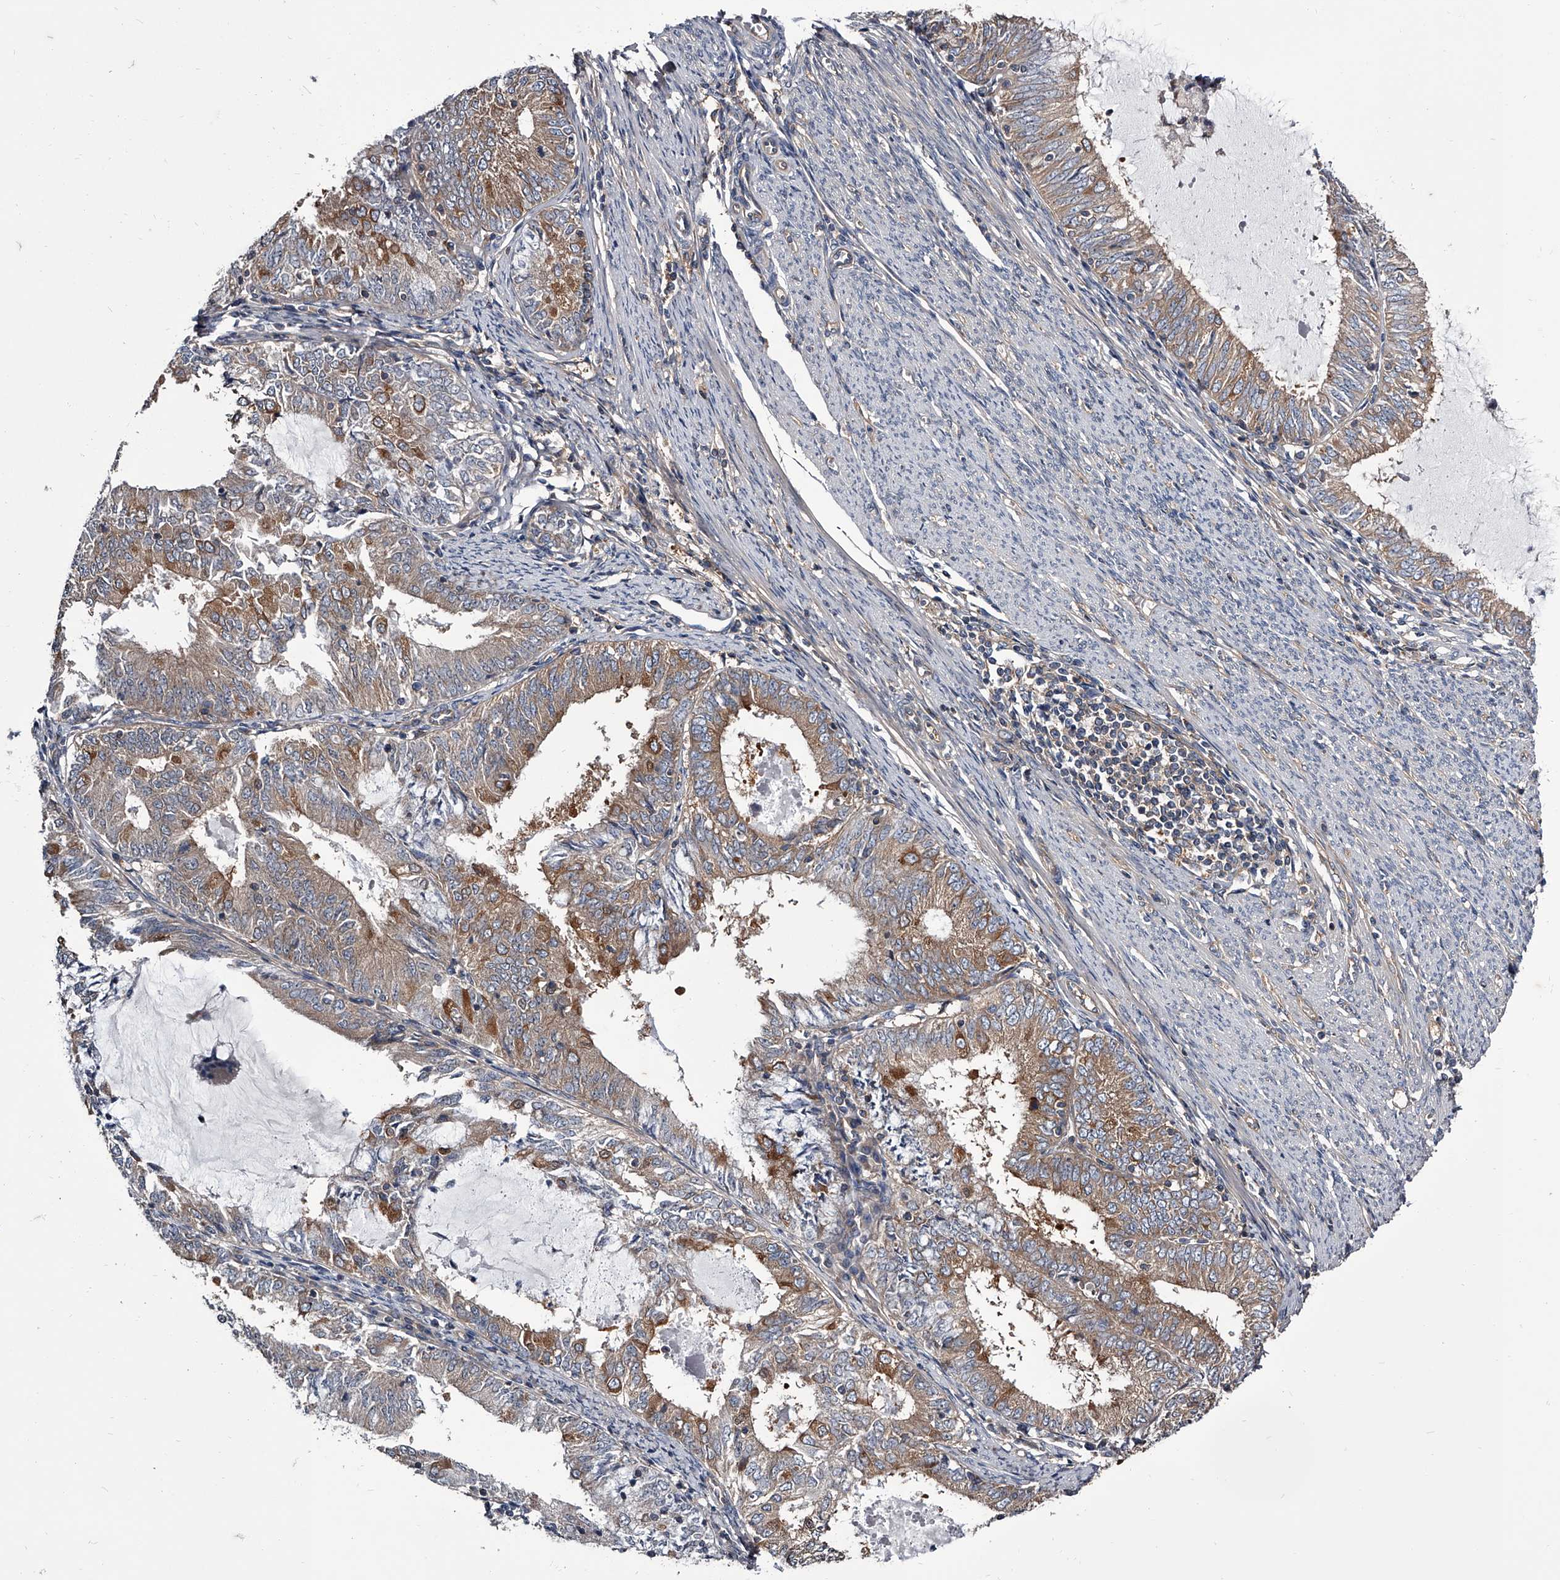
{"staining": {"intensity": "moderate", "quantity": ">75%", "location": "cytoplasmic/membranous"}, "tissue": "endometrial cancer", "cell_type": "Tumor cells", "image_type": "cancer", "snomed": [{"axis": "morphology", "description": "Adenocarcinoma, NOS"}, {"axis": "topography", "description": "Endometrium"}], "caption": "Moderate cytoplasmic/membranous expression is present in about >75% of tumor cells in endometrial cancer (adenocarcinoma). (brown staining indicates protein expression, while blue staining denotes nuclei).", "gene": "GAPVD1", "patient": {"sex": "female", "age": 57}}